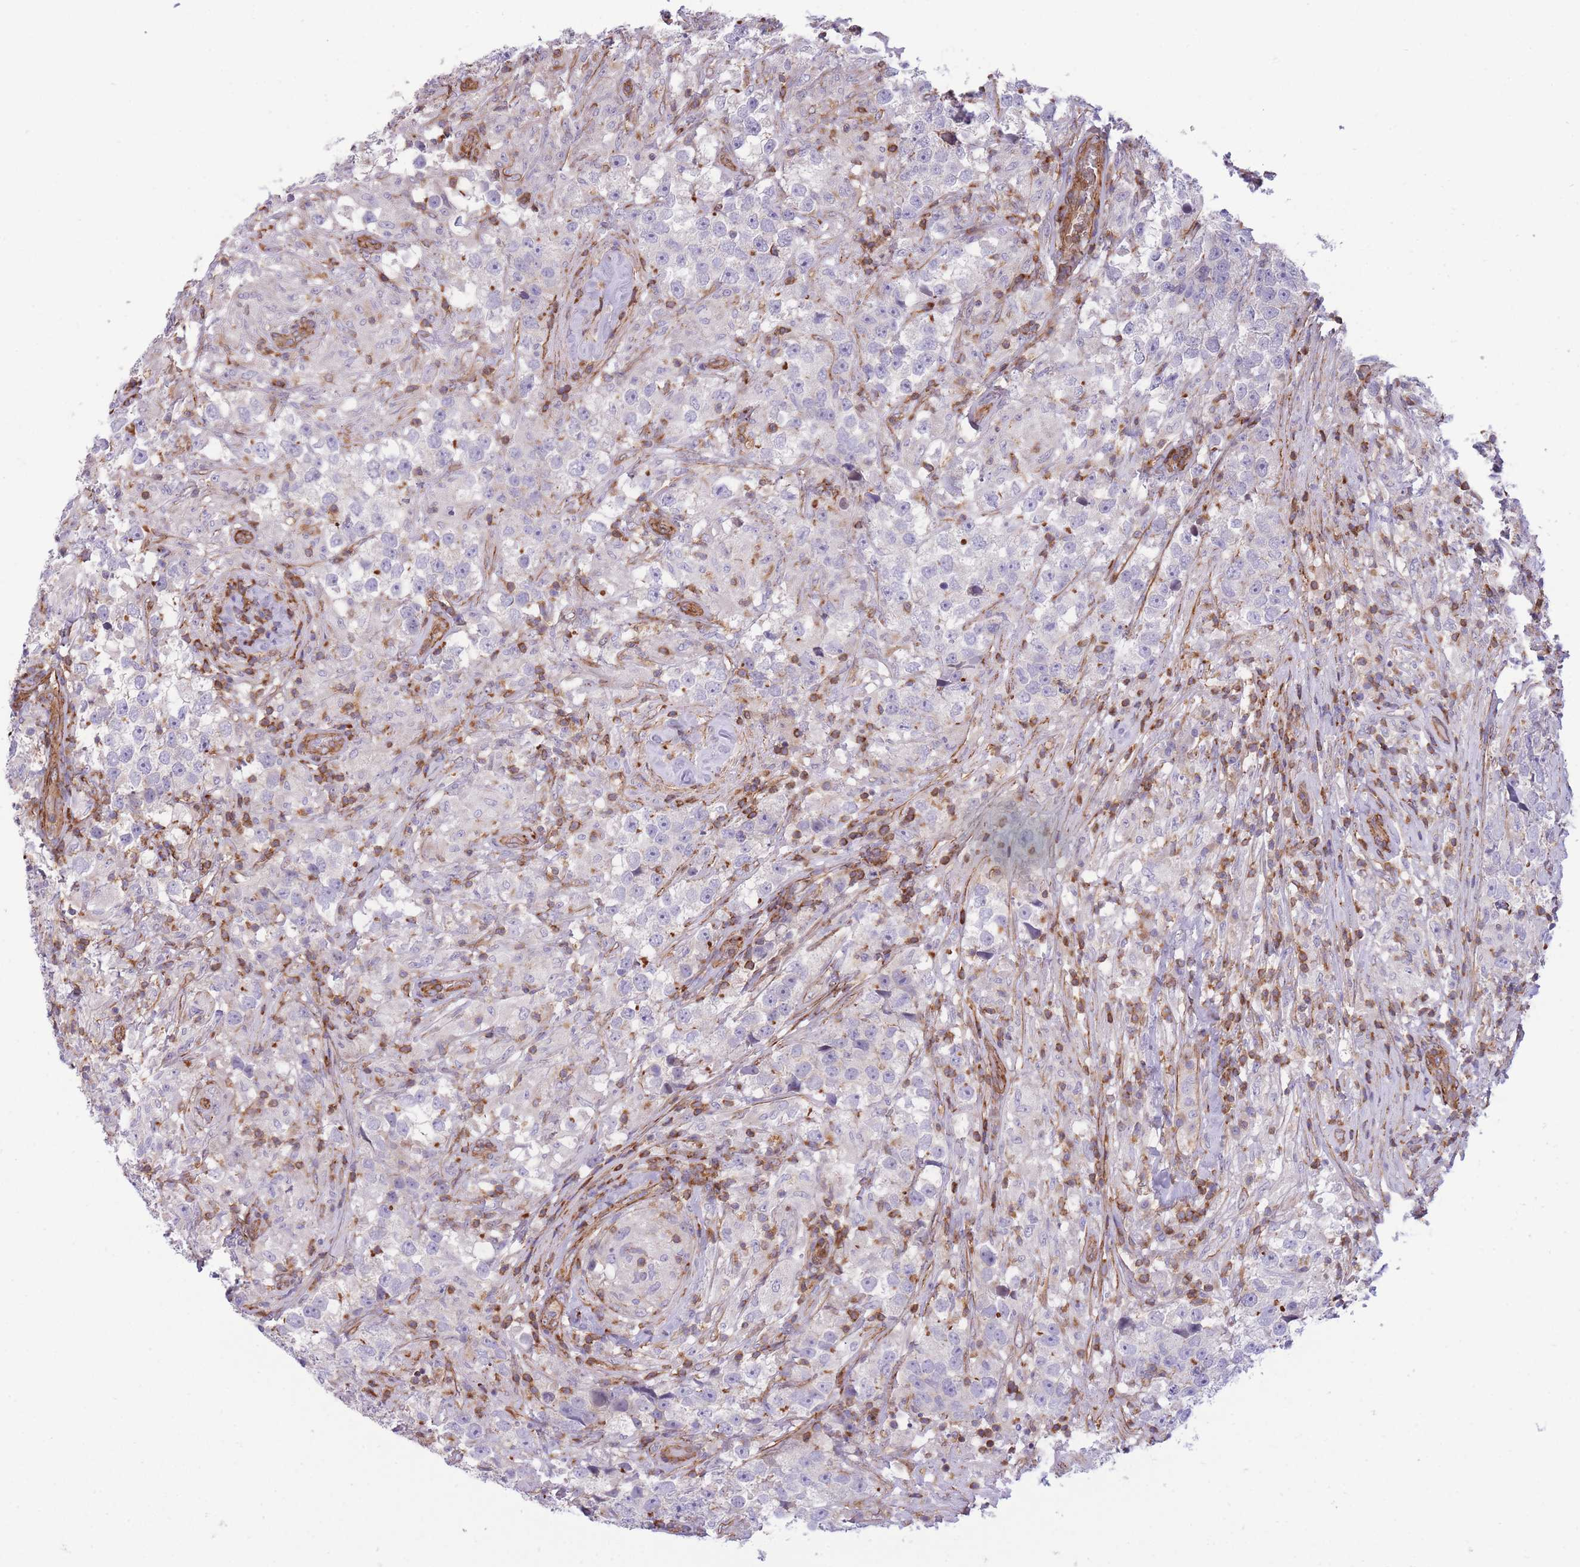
{"staining": {"intensity": "negative", "quantity": "none", "location": "none"}, "tissue": "testis cancer", "cell_type": "Tumor cells", "image_type": "cancer", "snomed": [{"axis": "morphology", "description": "Seminoma, NOS"}, {"axis": "topography", "description": "Testis"}], "caption": "A photomicrograph of seminoma (testis) stained for a protein reveals no brown staining in tumor cells. (Immunohistochemistry (ihc), brightfield microscopy, high magnification).", "gene": "CDC25B", "patient": {"sex": "male", "age": 46}}